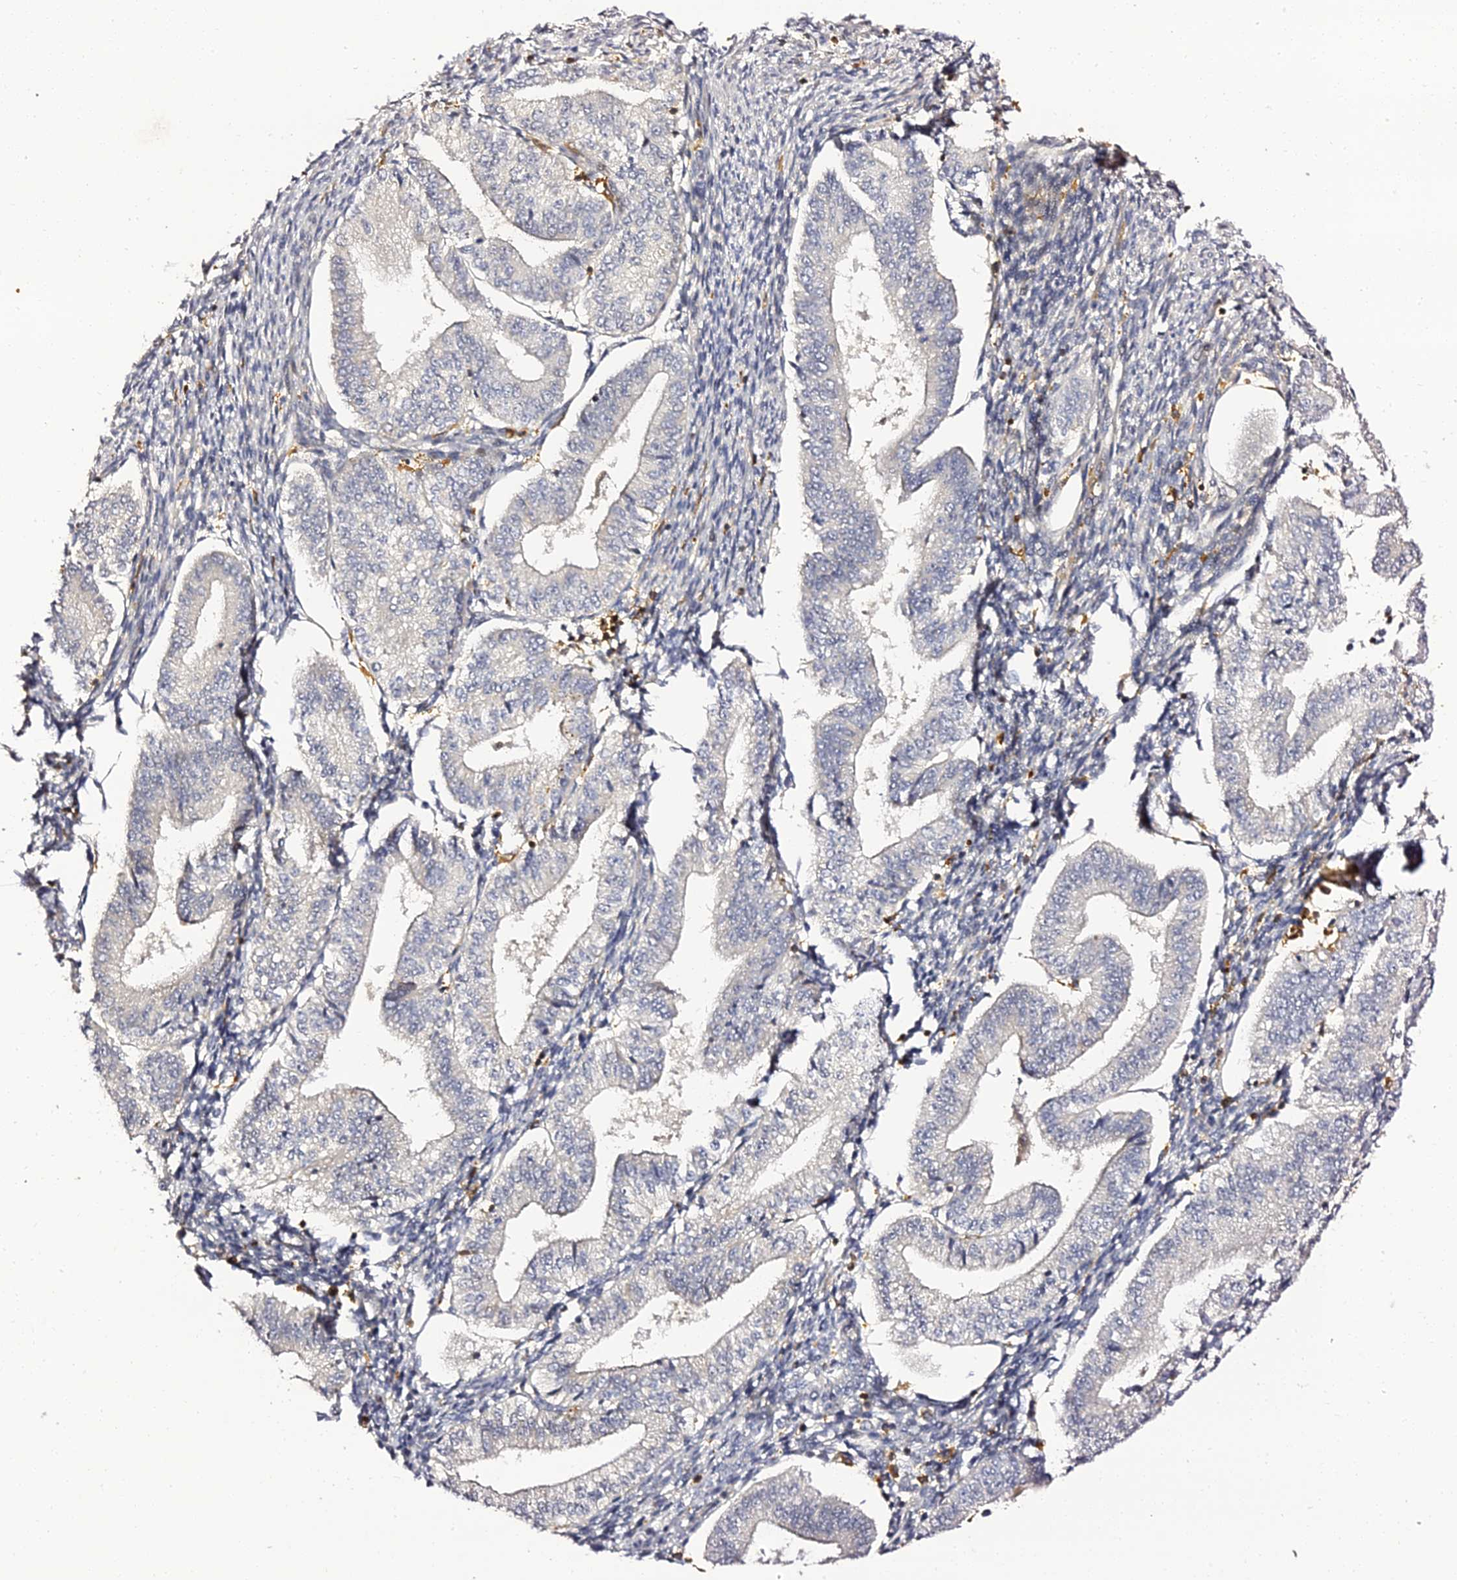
{"staining": {"intensity": "weak", "quantity": "25%-75%", "location": "cytoplasmic/membranous"}, "tissue": "endometrium", "cell_type": "Cells in endometrial stroma", "image_type": "normal", "snomed": [{"axis": "morphology", "description": "Normal tissue, NOS"}, {"axis": "topography", "description": "Endometrium"}], "caption": "Immunohistochemistry (IHC) (DAB) staining of benign endometrium shows weak cytoplasmic/membranous protein expression in approximately 25%-75% of cells in endometrial stroma. The staining is performed using DAB (3,3'-diaminobenzidine) brown chromogen to label protein expression. The nuclei are counter-stained blue using hematoxylin.", "gene": "IL4I1", "patient": {"sex": "female", "age": 34}}